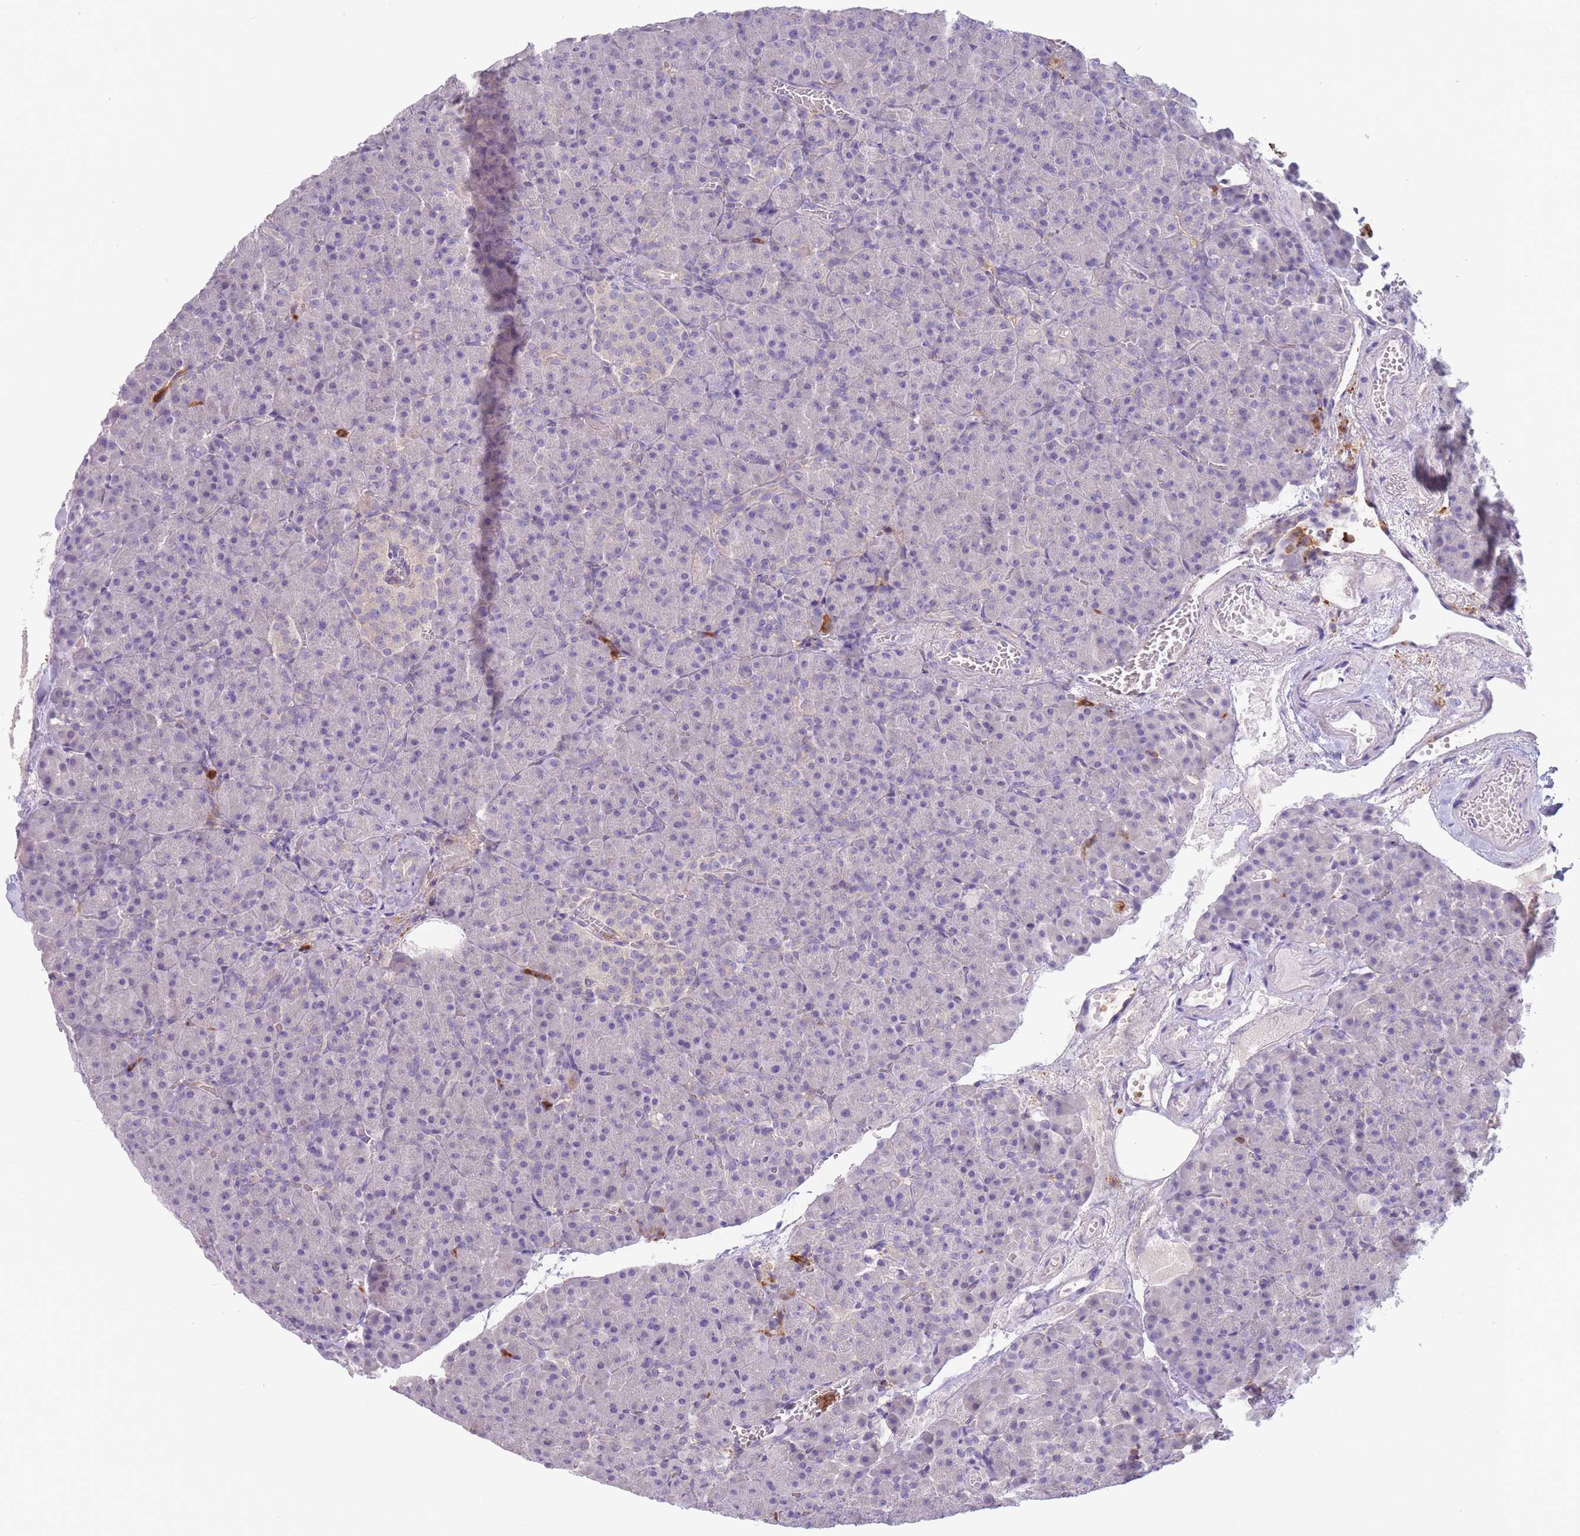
{"staining": {"intensity": "negative", "quantity": "none", "location": "none"}, "tissue": "pancreas", "cell_type": "Exocrine glandular cells", "image_type": "normal", "snomed": [{"axis": "morphology", "description": "Normal tissue, NOS"}, {"axis": "topography", "description": "Pancreas"}], "caption": "This is an immunohistochemistry (IHC) photomicrograph of benign pancreas. There is no expression in exocrine glandular cells.", "gene": "ST3GAL4", "patient": {"sex": "female", "age": 74}}